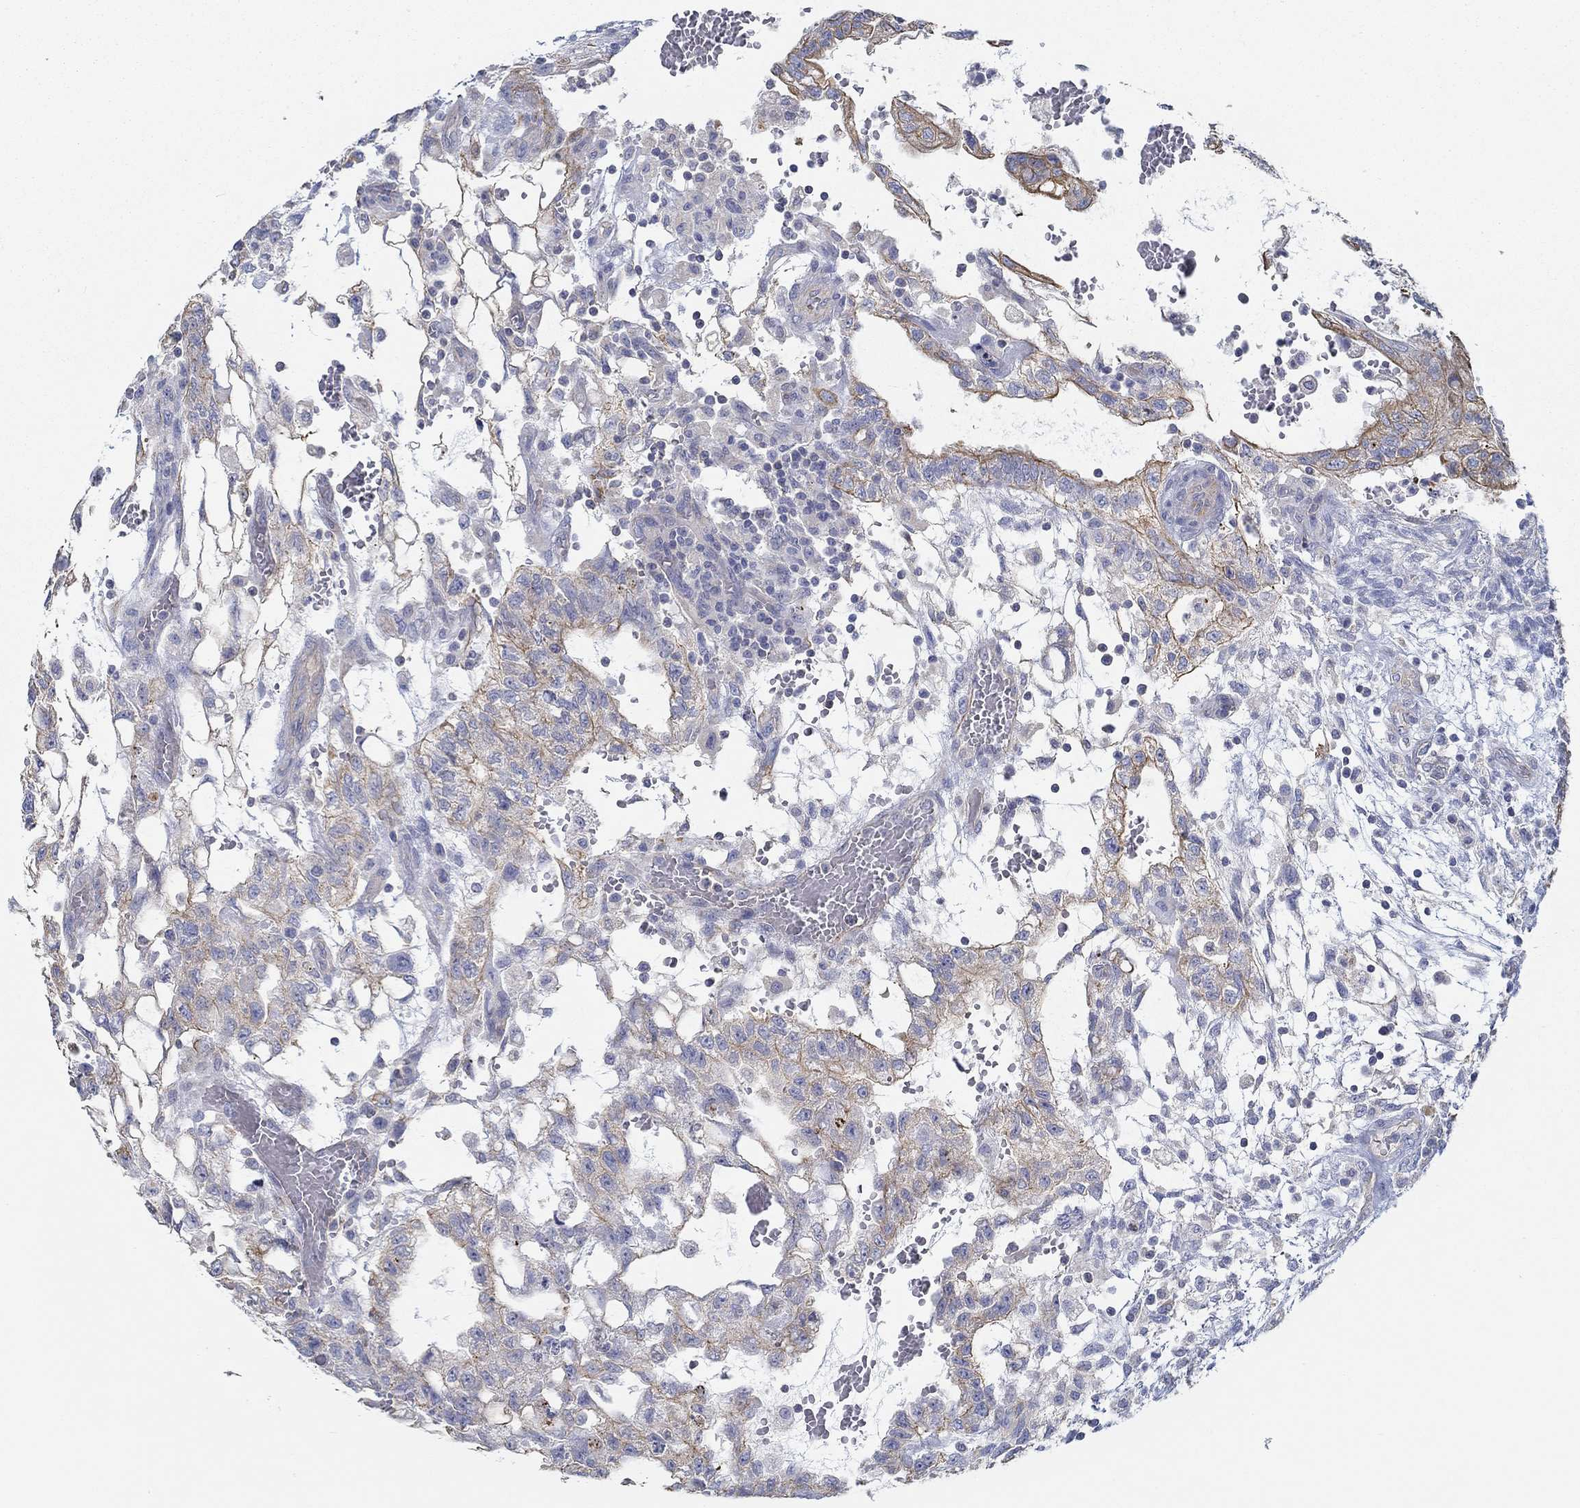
{"staining": {"intensity": "strong", "quantity": "<25%", "location": "cytoplasmic/membranous"}, "tissue": "testis cancer", "cell_type": "Tumor cells", "image_type": "cancer", "snomed": [{"axis": "morphology", "description": "Carcinoma, Embryonal, NOS"}, {"axis": "topography", "description": "Testis"}], "caption": "IHC image of neoplastic tissue: human testis cancer (embryonal carcinoma) stained using immunohistochemistry demonstrates medium levels of strong protein expression localized specifically in the cytoplasmic/membranous of tumor cells, appearing as a cytoplasmic/membranous brown color.", "gene": "BBOF1", "patient": {"sex": "male", "age": 32}}